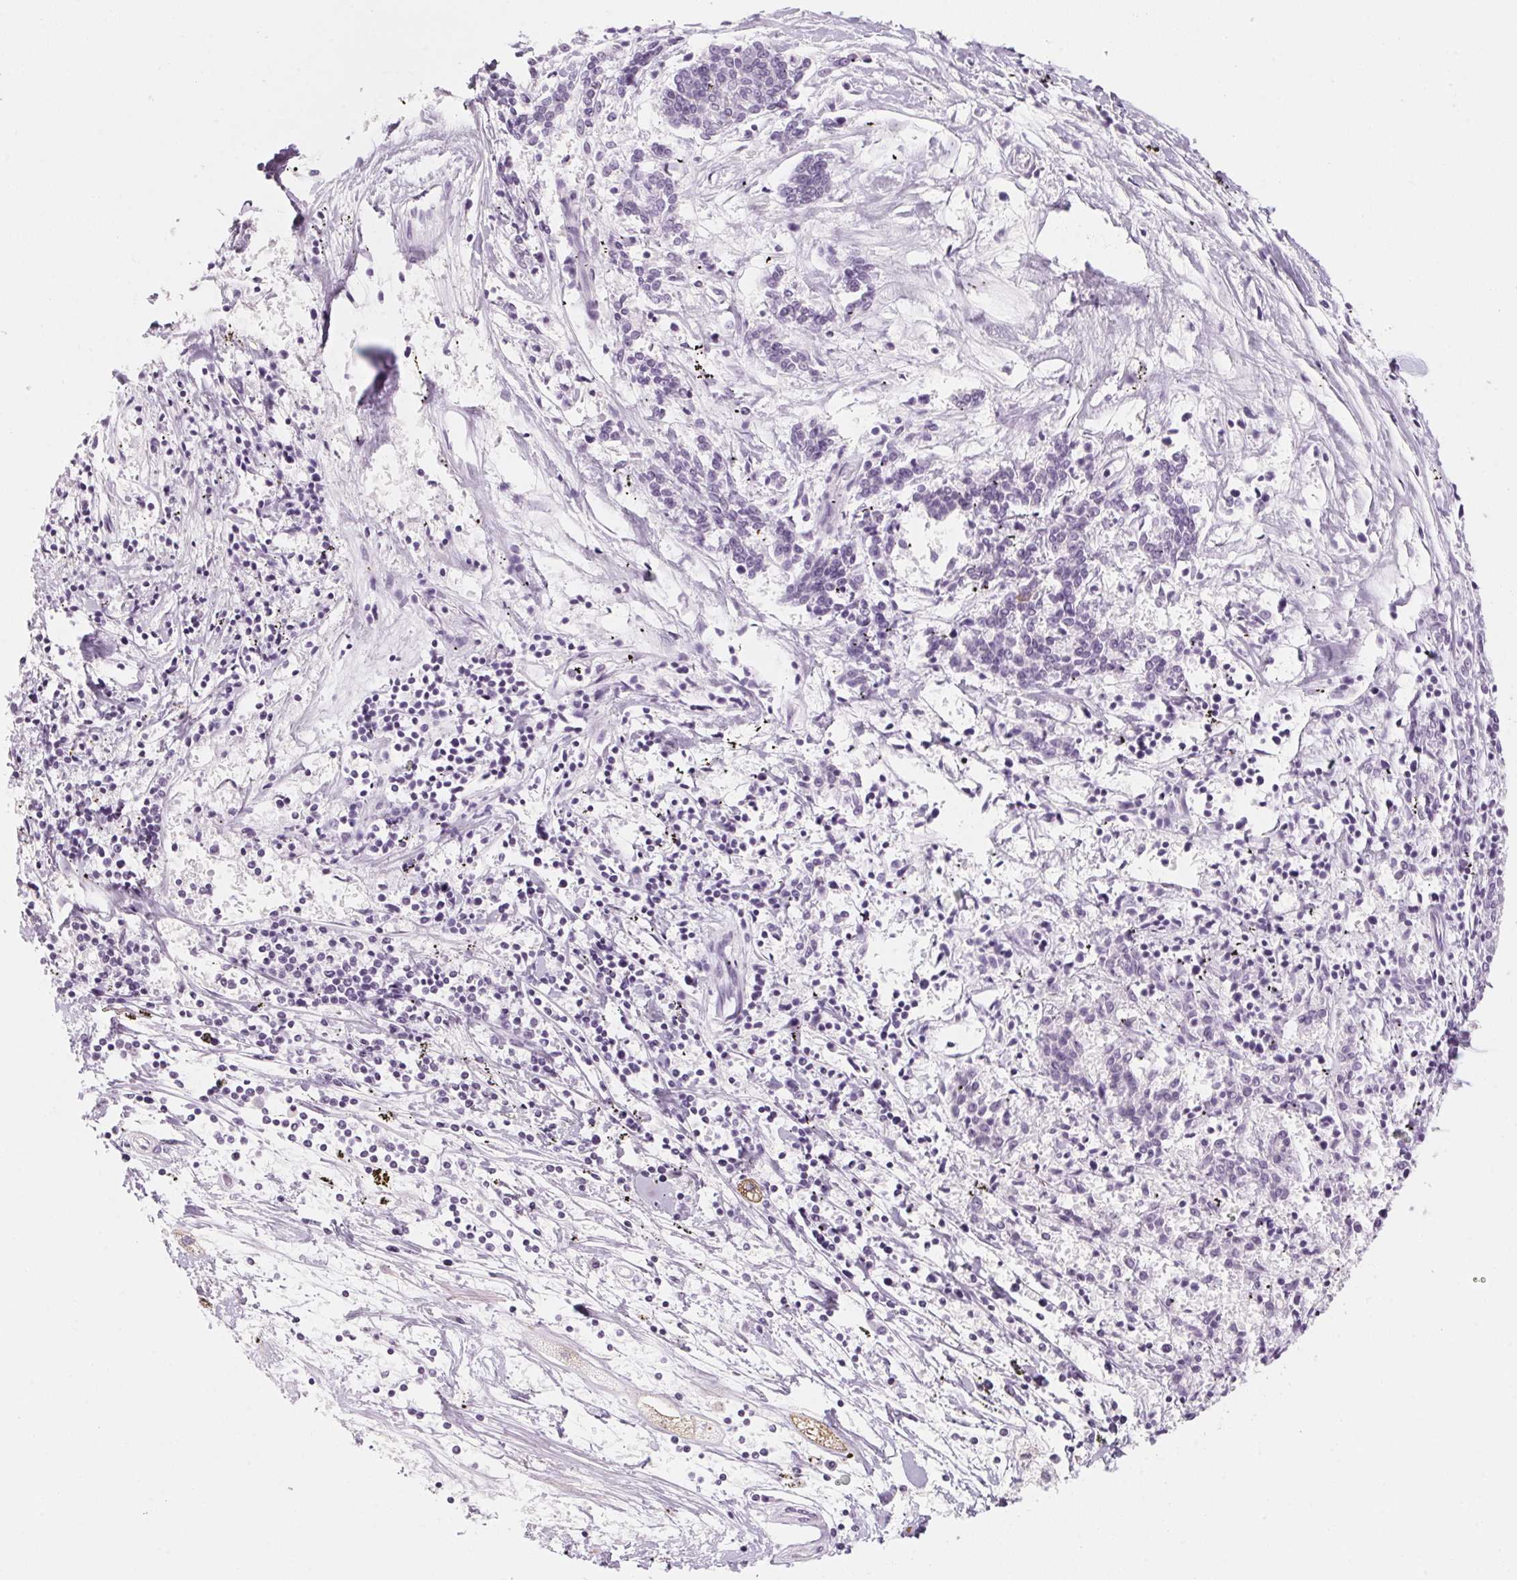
{"staining": {"intensity": "negative", "quantity": "none", "location": "none"}, "tissue": "melanoma", "cell_type": "Tumor cells", "image_type": "cancer", "snomed": [{"axis": "morphology", "description": "Malignant melanoma, NOS"}, {"axis": "topography", "description": "Skin"}], "caption": "A photomicrograph of human melanoma is negative for staining in tumor cells. (DAB (3,3'-diaminobenzidine) immunohistochemistry with hematoxylin counter stain).", "gene": "ZIC4", "patient": {"sex": "female", "age": 72}}